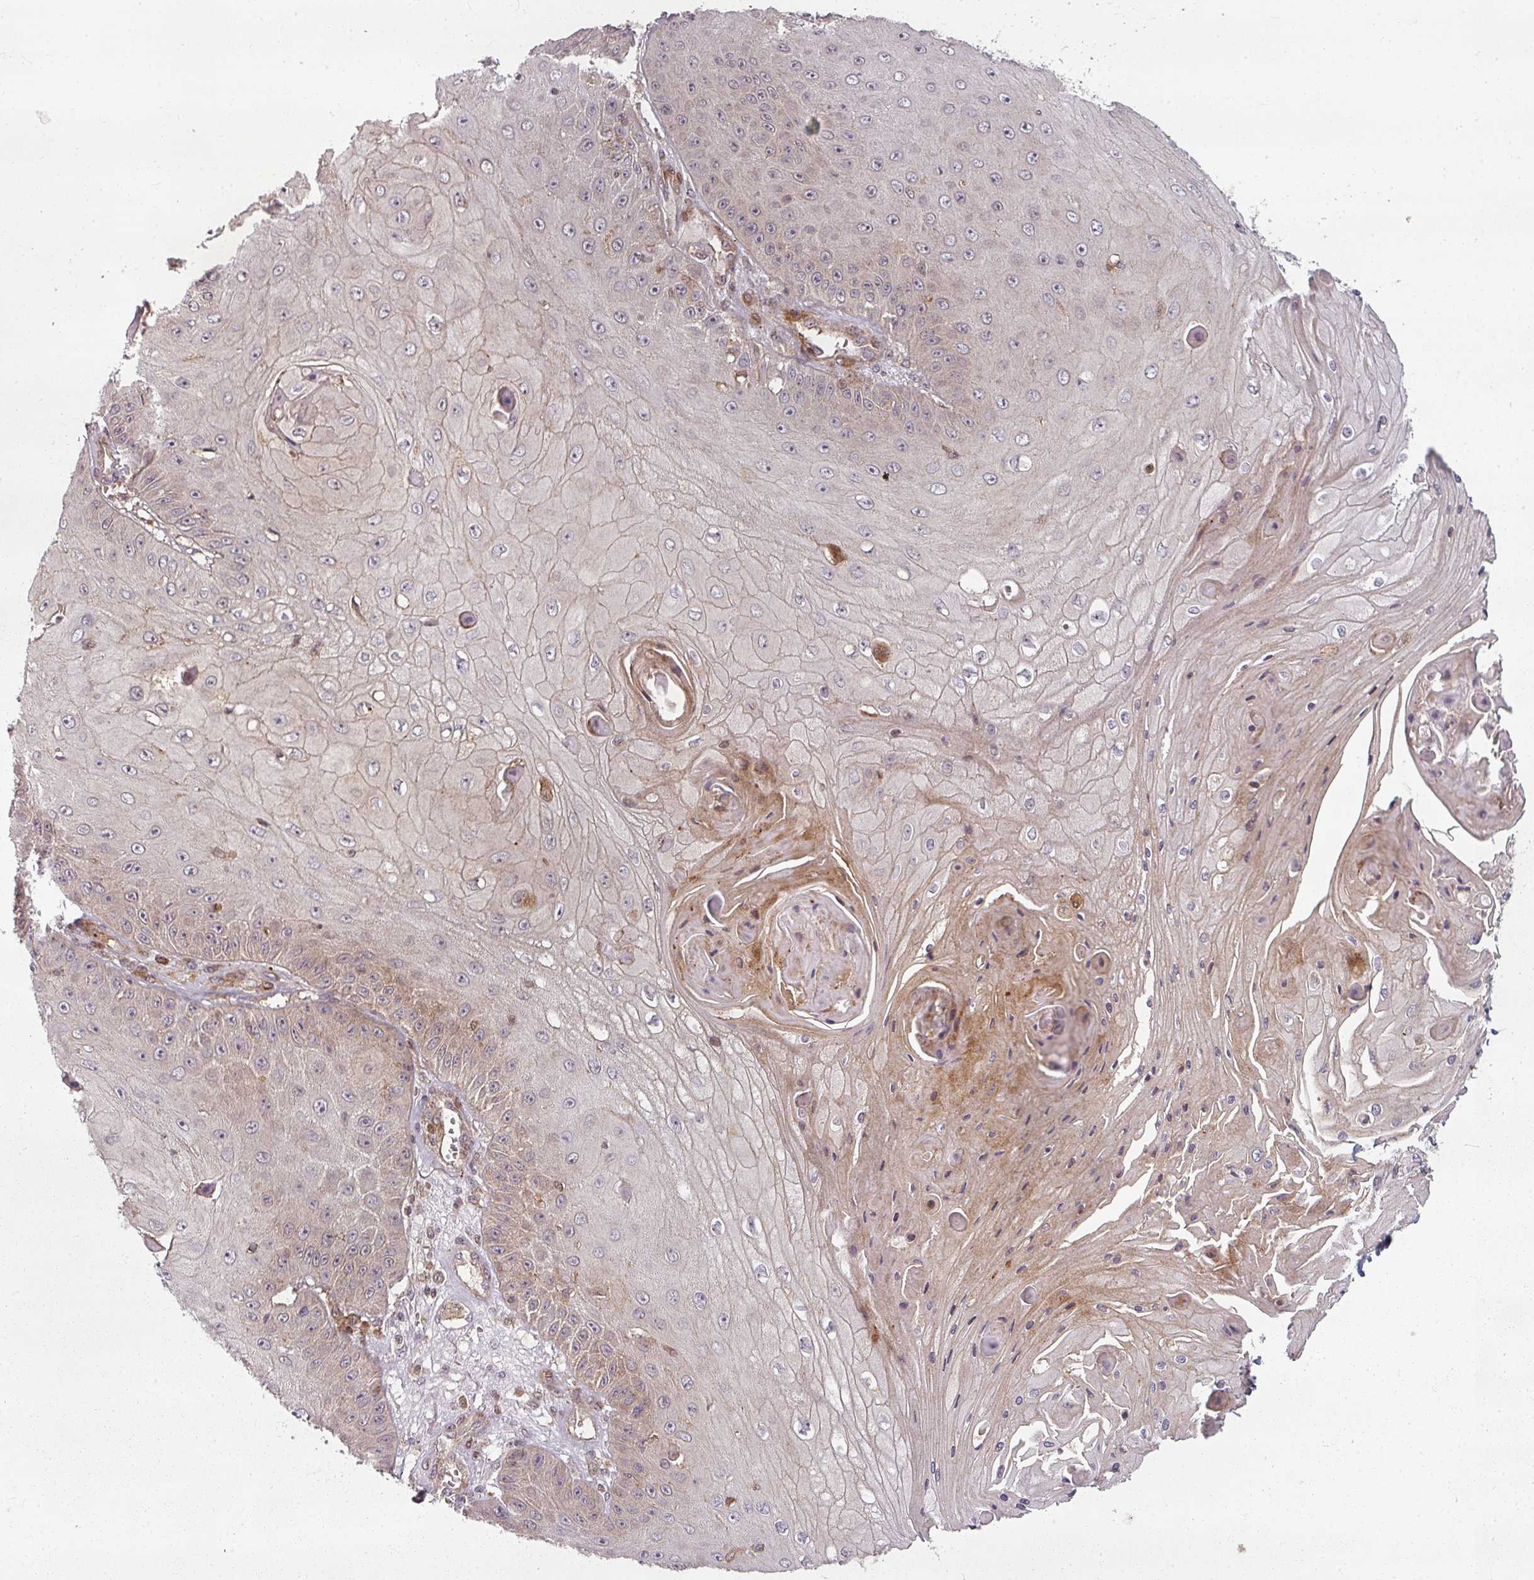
{"staining": {"intensity": "weak", "quantity": "25%-75%", "location": "cytoplasmic/membranous"}, "tissue": "skin cancer", "cell_type": "Tumor cells", "image_type": "cancer", "snomed": [{"axis": "morphology", "description": "Squamous cell carcinoma, NOS"}, {"axis": "topography", "description": "Skin"}], "caption": "Skin squamous cell carcinoma stained for a protein shows weak cytoplasmic/membranous positivity in tumor cells.", "gene": "CLIC1", "patient": {"sex": "male", "age": 70}}